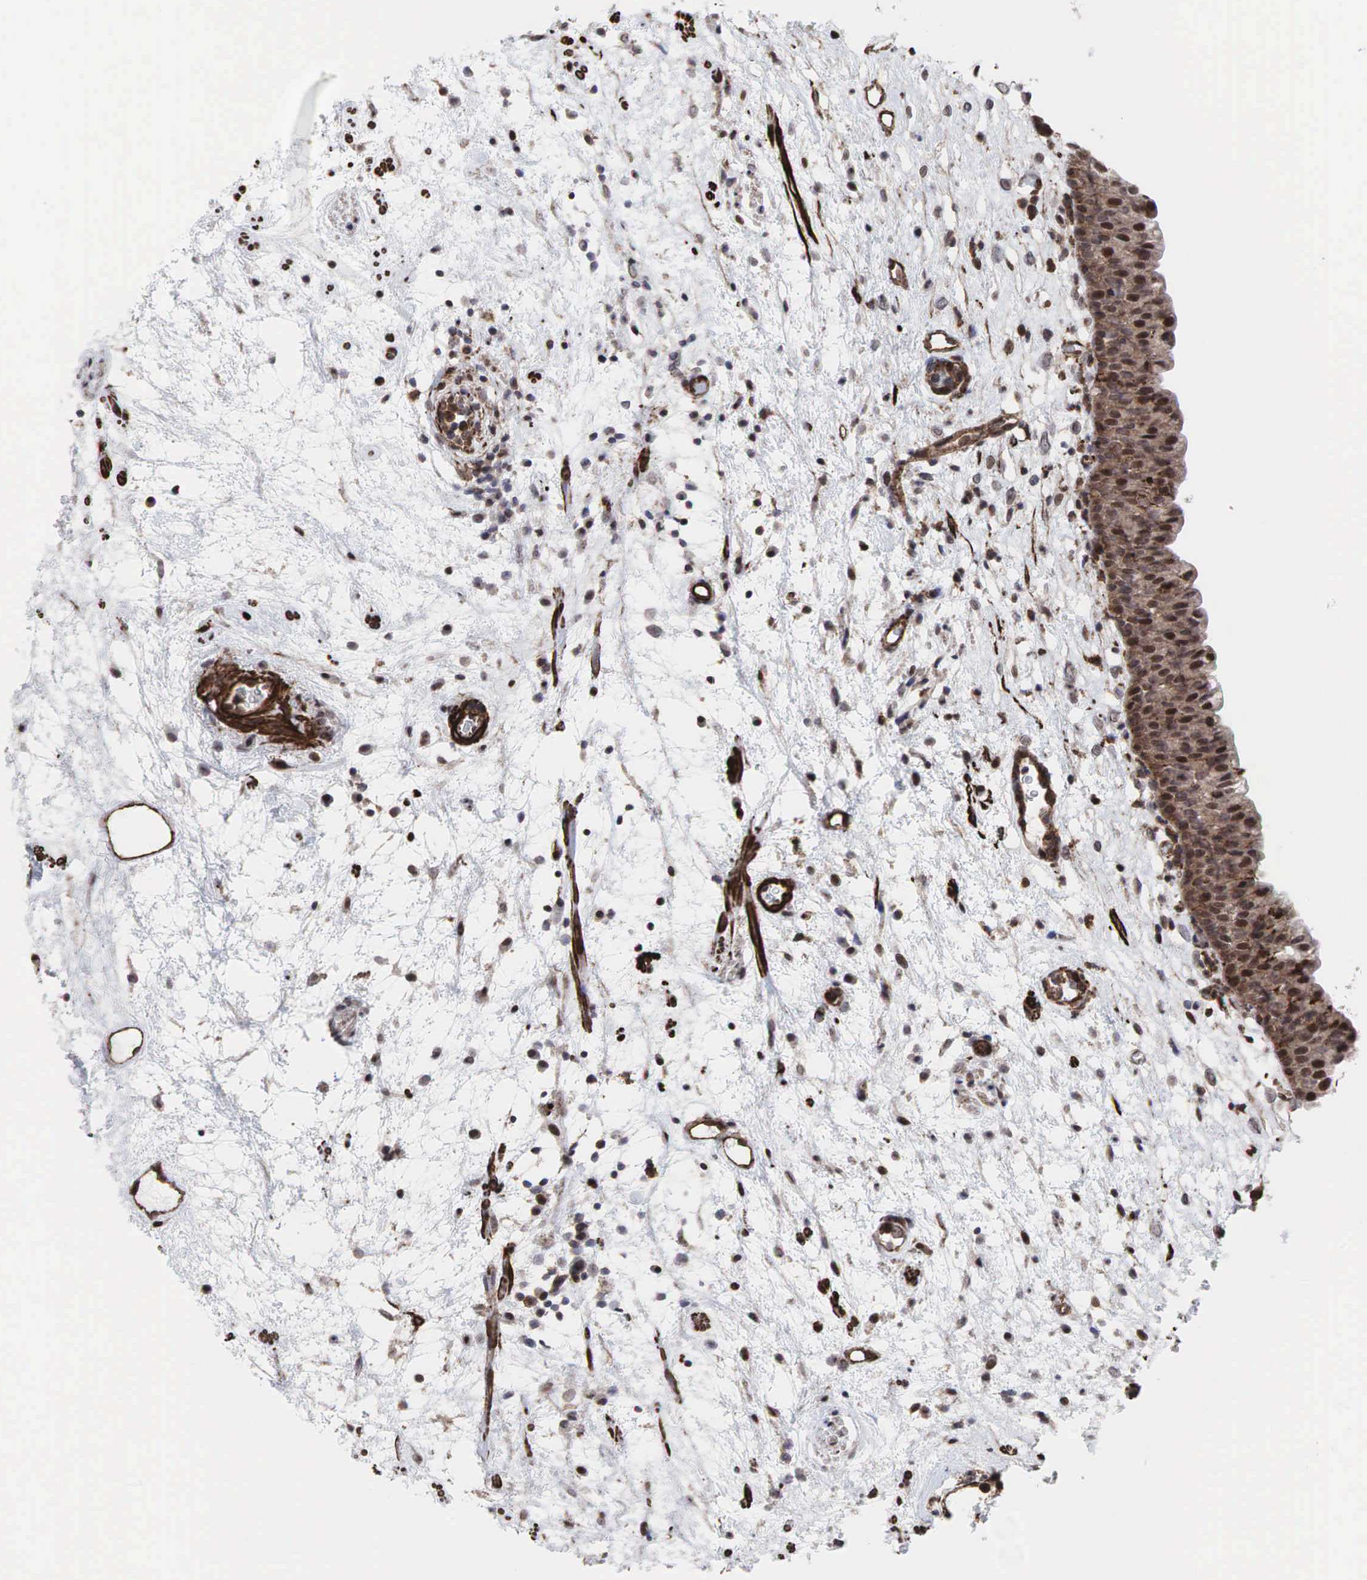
{"staining": {"intensity": "weak", "quantity": ">75%", "location": "cytoplasmic/membranous,nuclear"}, "tissue": "urinary bladder", "cell_type": "Urothelial cells", "image_type": "normal", "snomed": [{"axis": "morphology", "description": "Normal tissue, NOS"}, {"axis": "topography", "description": "Urinary bladder"}], "caption": "Immunohistochemistry (IHC) photomicrograph of benign urinary bladder stained for a protein (brown), which displays low levels of weak cytoplasmic/membranous,nuclear expression in about >75% of urothelial cells.", "gene": "GPRASP1", "patient": {"sex": "male", "age": 48}}